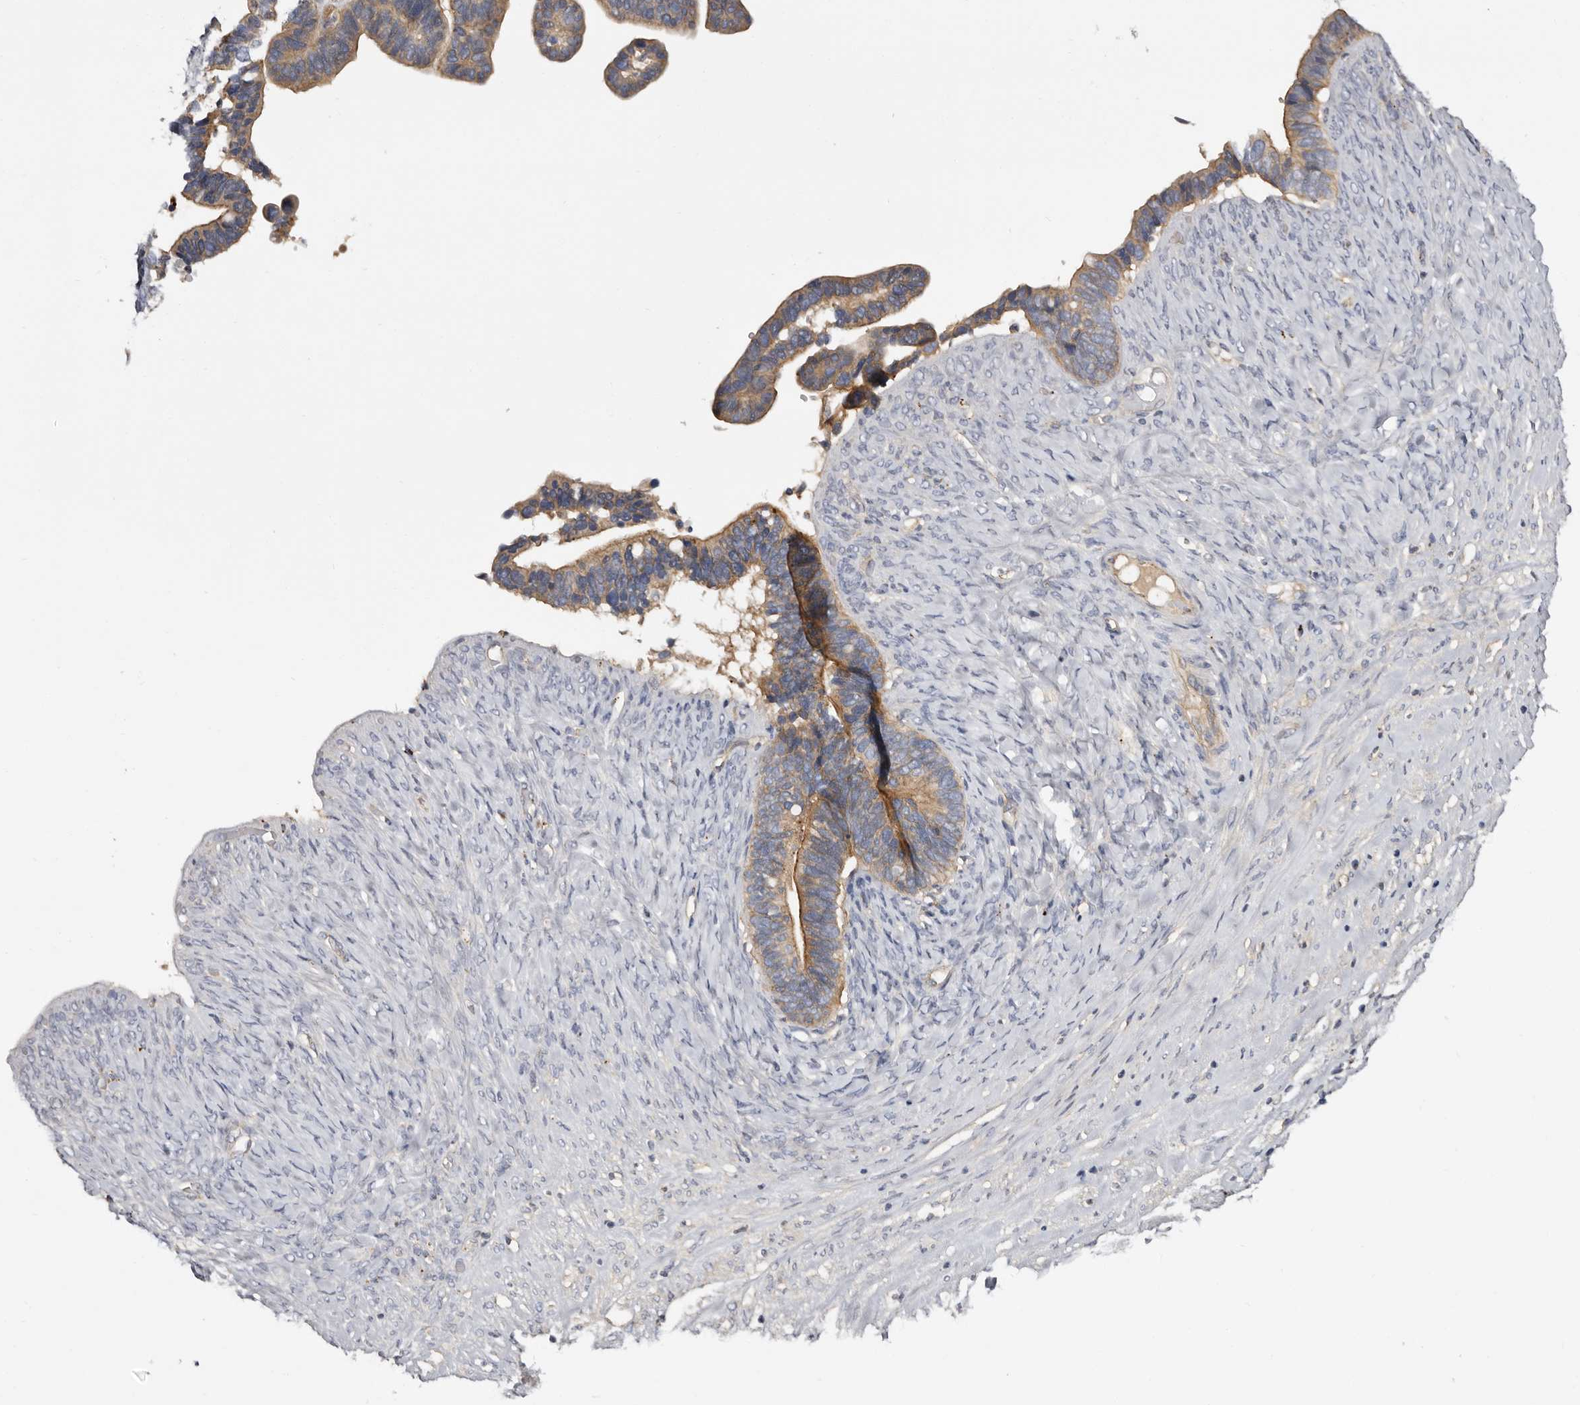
{"staining": {"intensity": "moderate", "quantity": ">75%", "location": "cytoplasmic/membranous"}, "tissue": "ovarian cancer", "cell_type": "Tumor cells", "image_type": "cancer", "snomed": [{"axis": "morphology", "description": "Cystadenocarcinoma, serous, NOS"}, {"axis": "topography", "description": "Ovary"}], "caption": "IHC image of neoplastic tissue: ovarian serous cystadenocarcinoma stained using immunohistochemistry (IHC) exhibits medium levels of moderate protein expression localized specifically in the cytoplasmic/membranous of tumor cells, appearing as a cytoplasmic/membranous brown color.", "gene": "INKA2", "patient": {"sex": "female", "age": 56}}